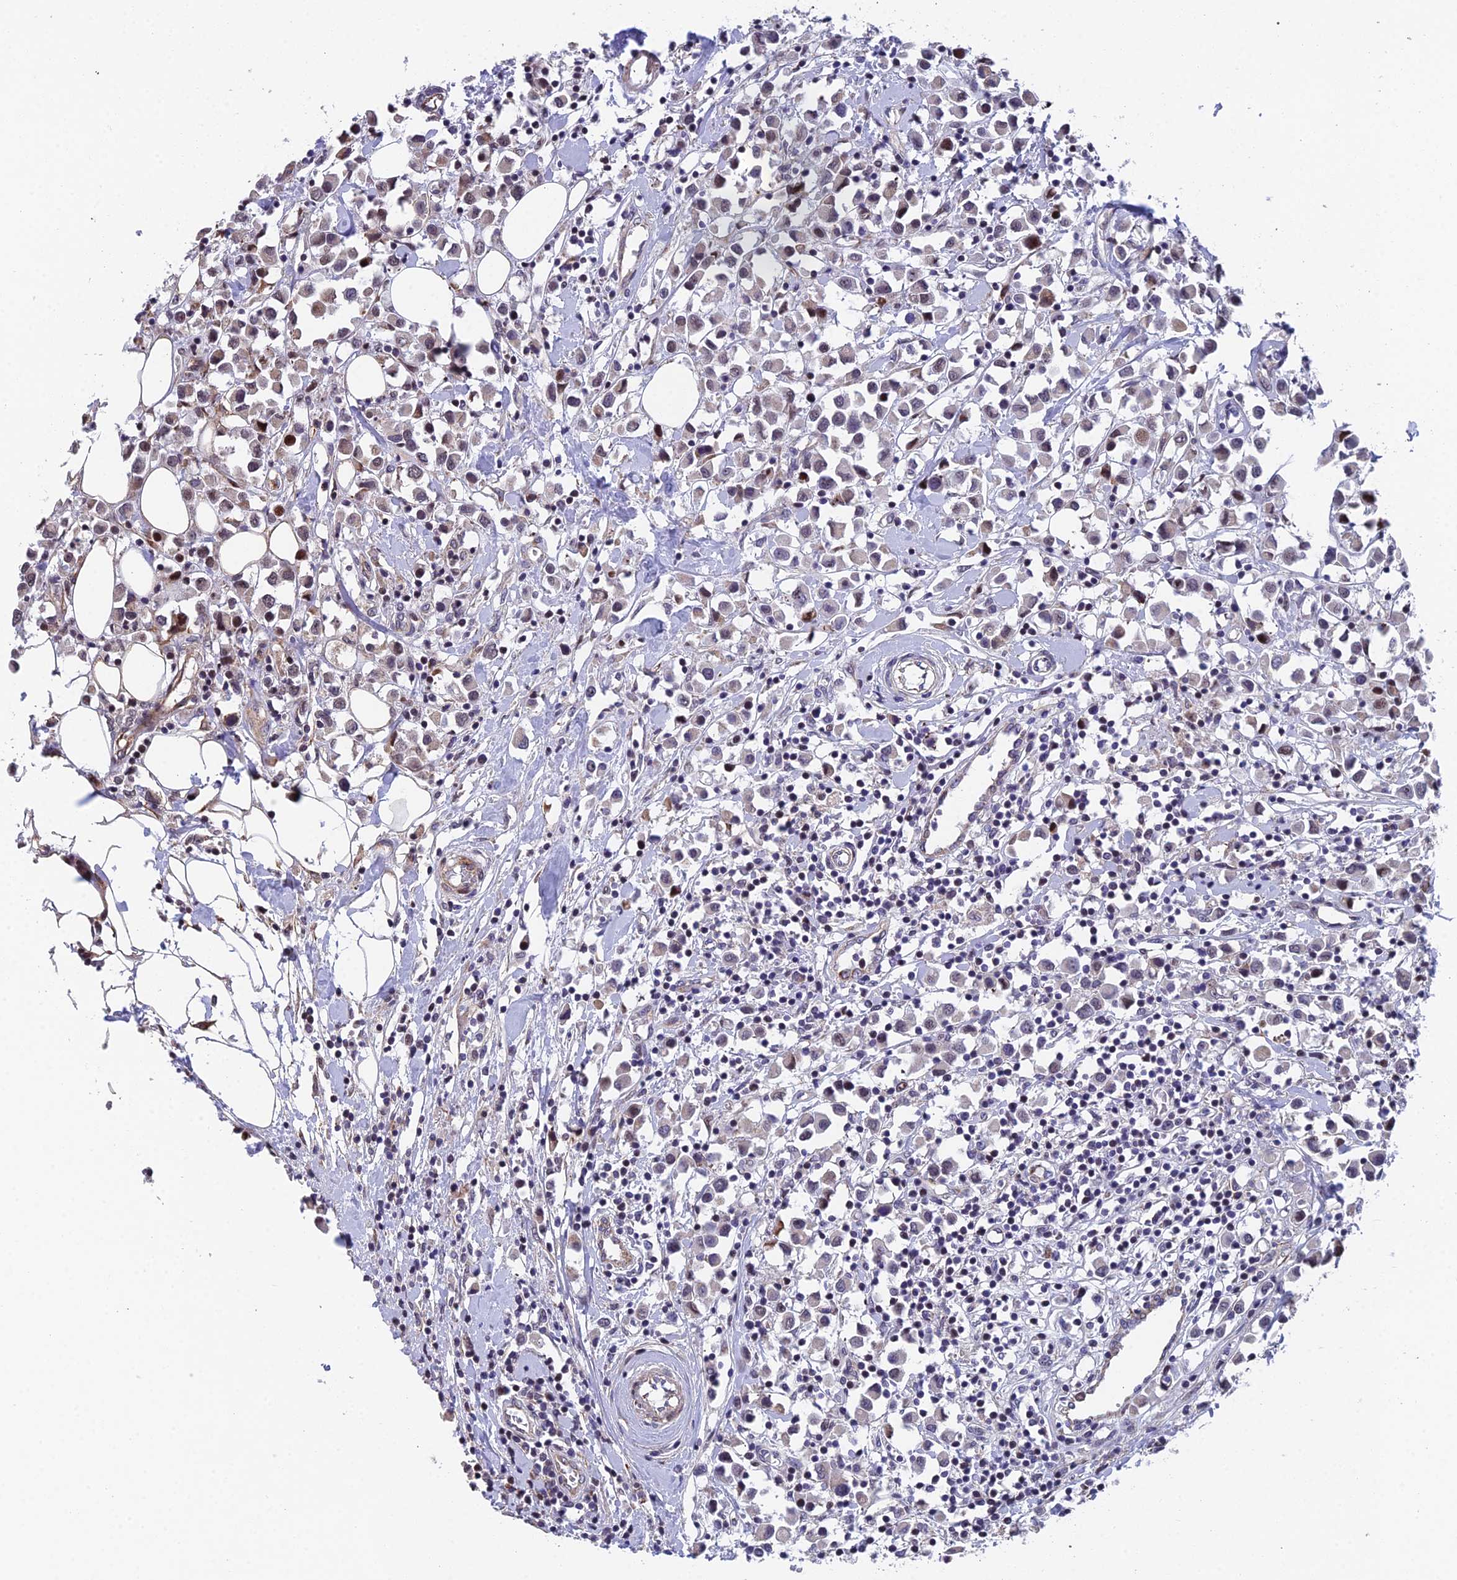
{"staining": {"intensity": "weak", "quantity": "25%-75%", "location": "nuclear"}, "tissue": "breast cancer", "cell_type": "Tumor cells", "image_type": "cancer", "snomed": [{"axis": "morphology", "description": "Duct carcinoma"}, {"axis": "topography", "description": "Breast"}], "caption": "Tumor cells display low levels of weak nuclear expression in about 25%-75% of cells in breast cancer (infiltrating ductal carcinoma).", "gene": "XKR9", "patient": {"sex": "female", "age": 61}}